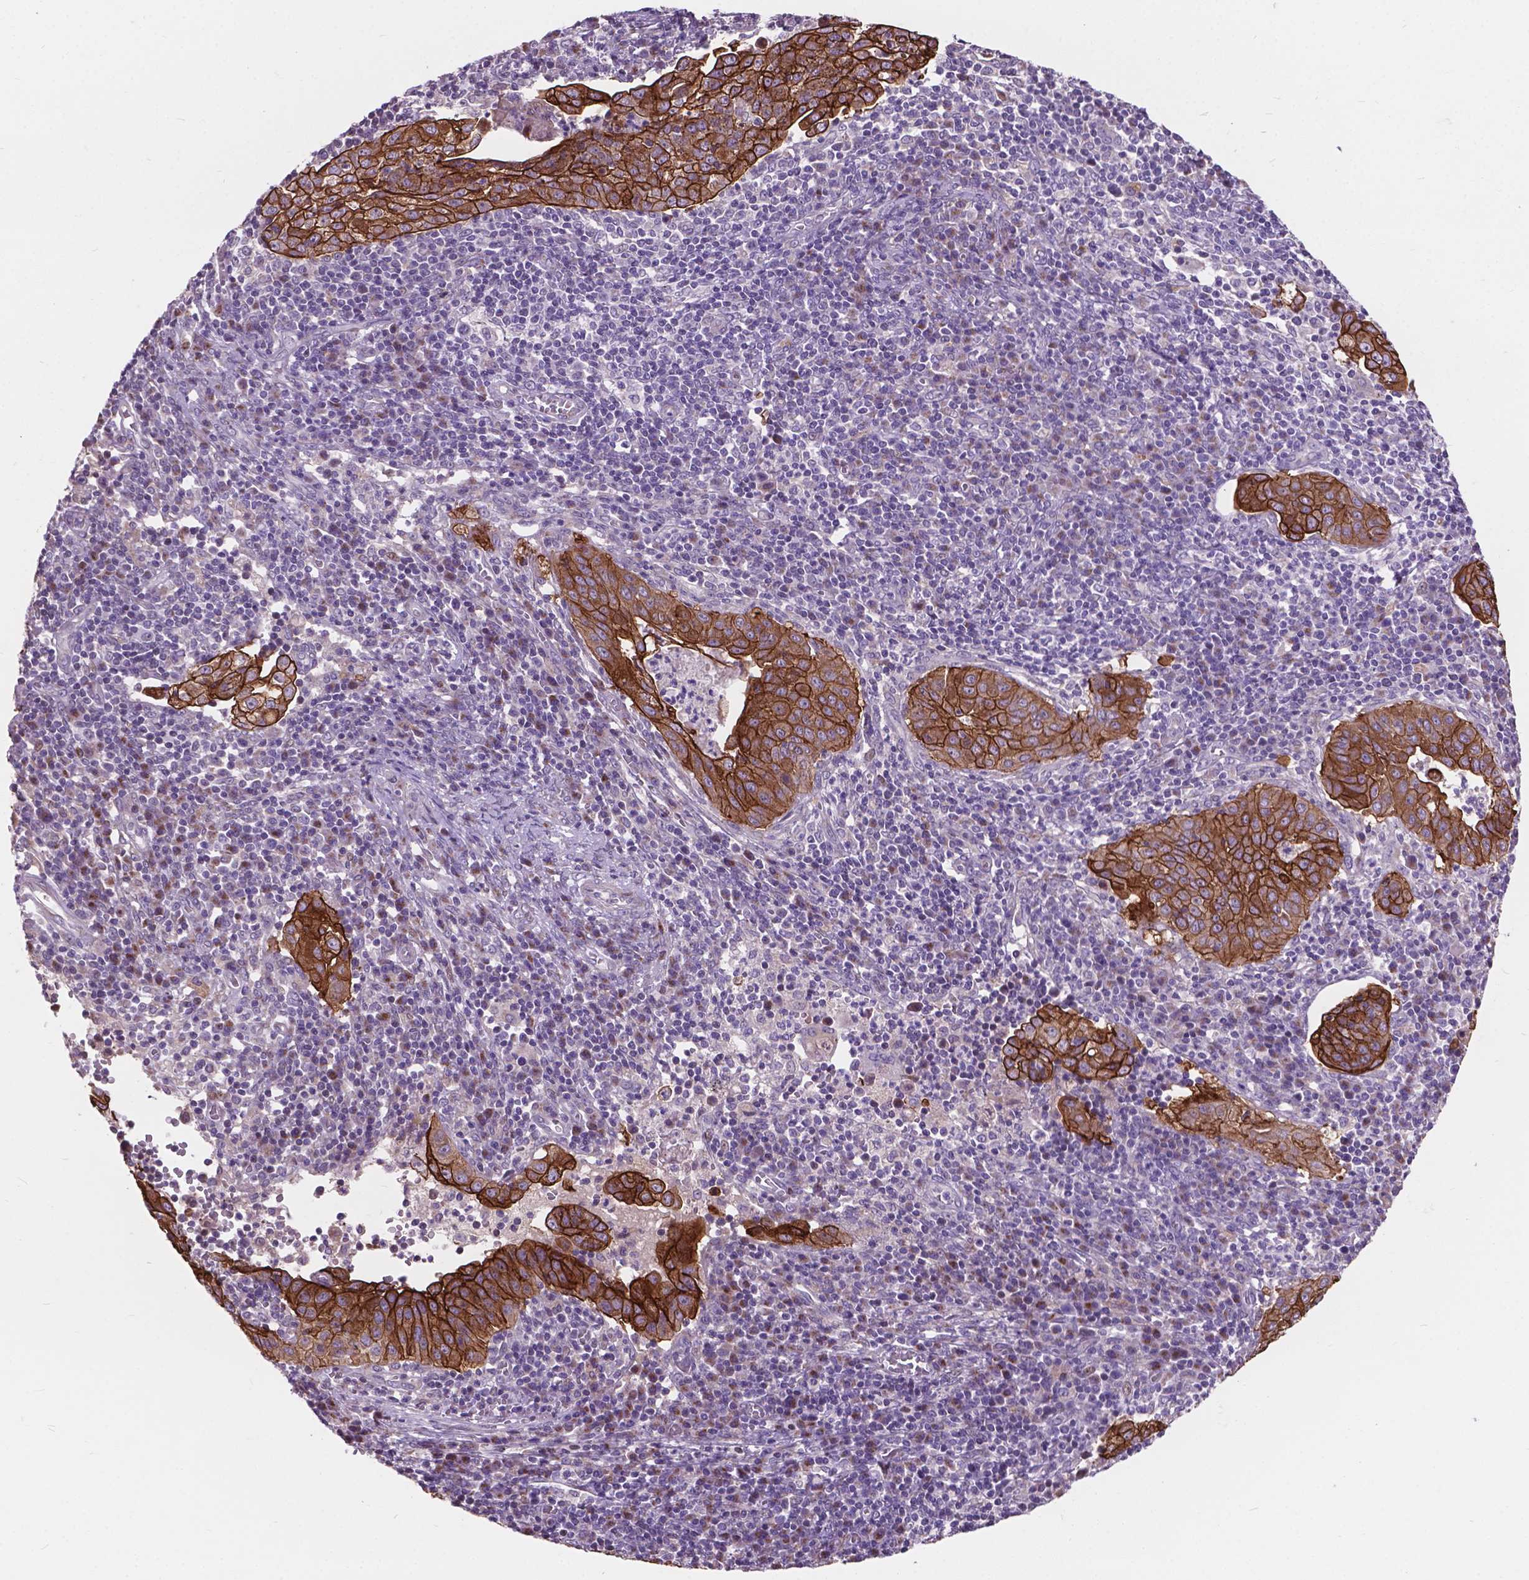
{"staining": {"intensity": "strong", "quantity": "25%-75%", "location": "cytoplasmic/membranous"}, "tissue": "cervical cancer", "cell_type": "Tumor cells", "image_type": "cancer", "snomed": [{"axis": "morphology", "description": "Squamous cell carcinoma, NOS"}, {"axis": "topography", "description": "Cervix"}], "caption": "A high amount of strong cytoplasmic/membranous positivity is present in approximately 25%-75% of tumor cells in cervical squamous cell carcinoma tissue.", "gene": "MYH14", "patient": {"sex": "female", "age": 39}}